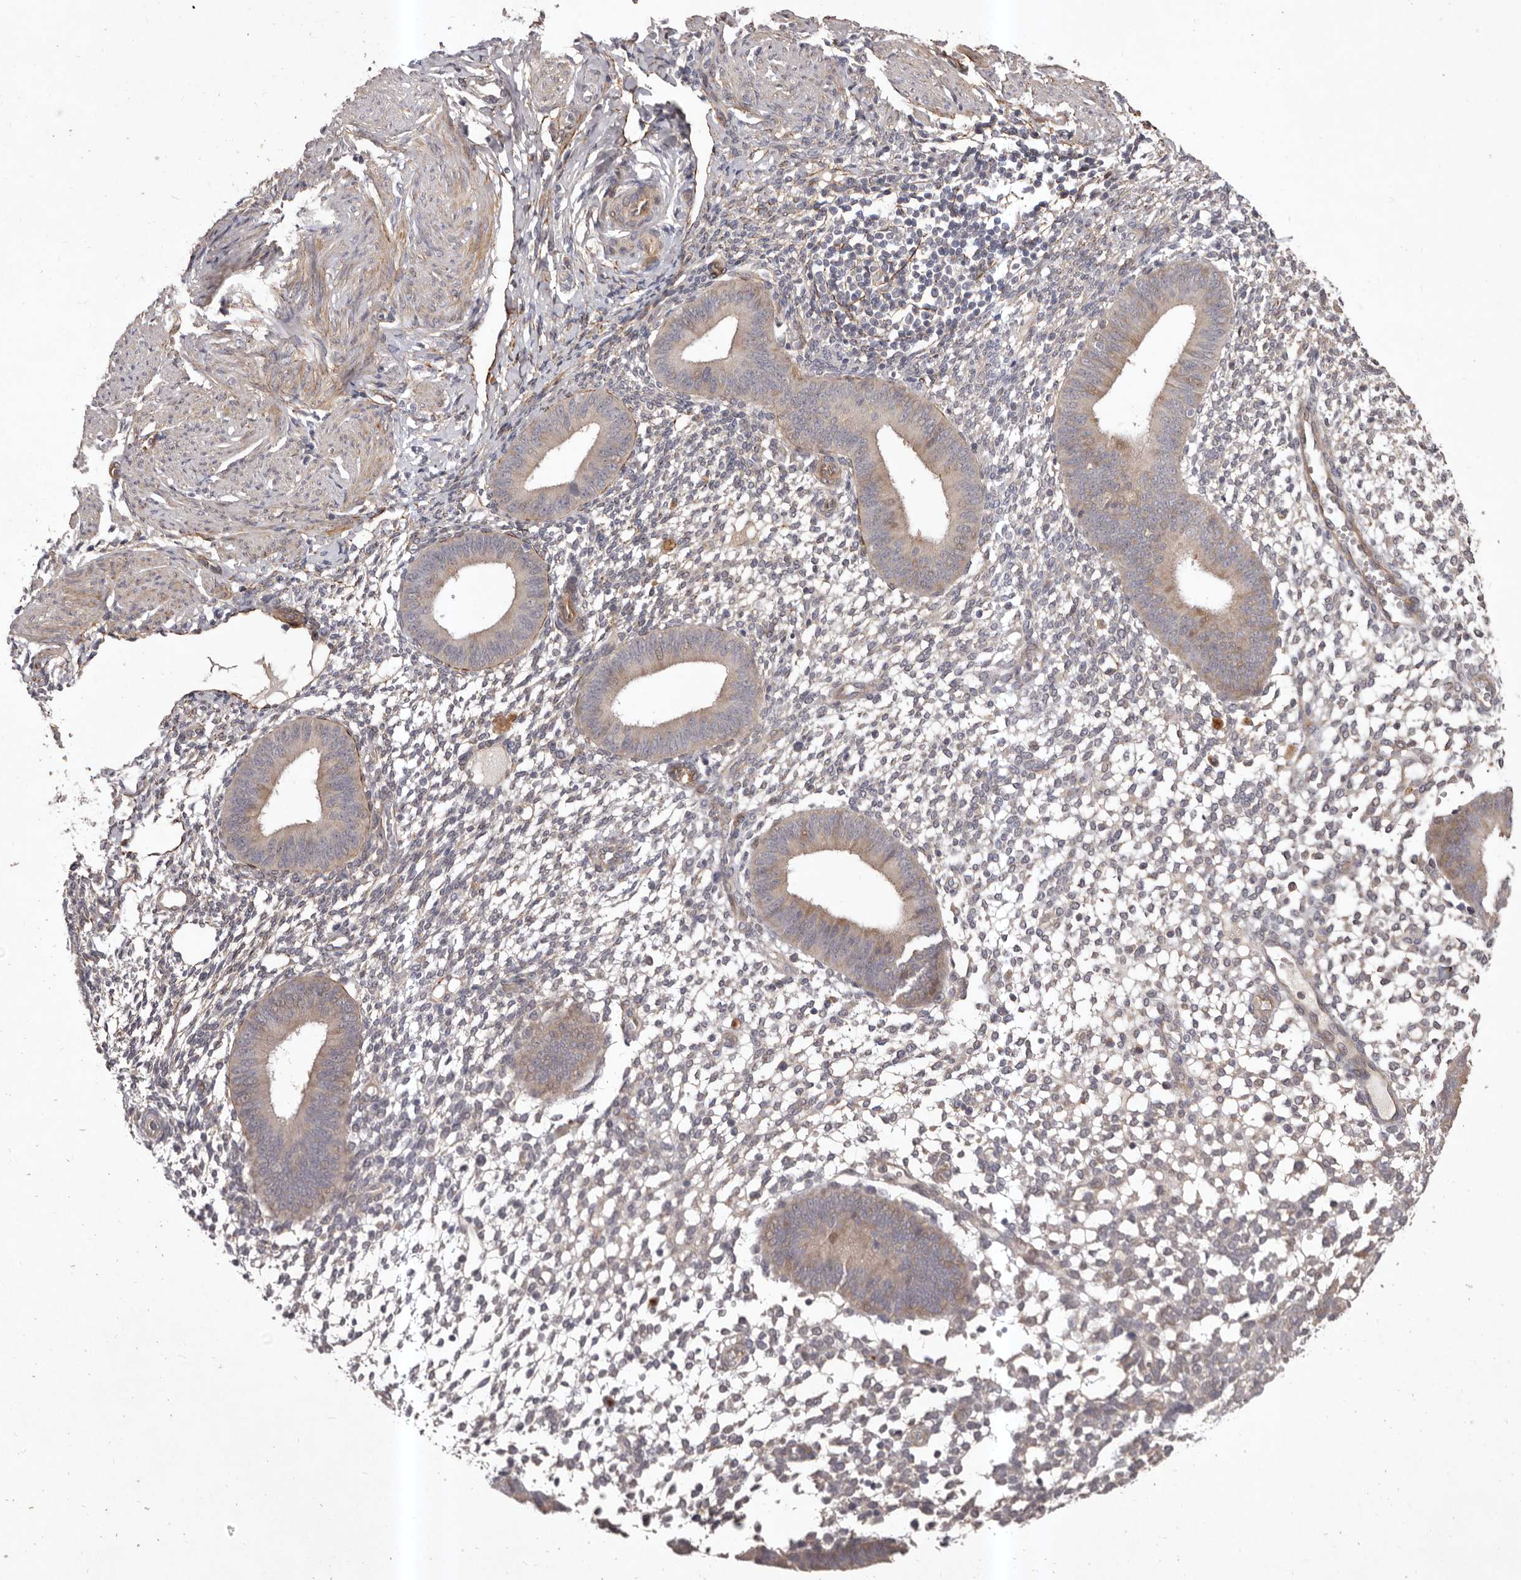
{"staining": {"intensity": "weak", "quantity": "<25%", "location": "cytoplasmic/membranous"}, "tissue": "endometrium", "cell_type": "Cells in endometrial stroma", "image_type": "normal", "snomed": [{"axis": "morphology", "description": "Normal tissue, NOS"}, {"axis": "topography", "description": "Uterus"}, {"axis": "topography", "description": "Endometrium"}], "caption": "An immunohistochemistry (IHC) micrograph of normal endometrium is shown. There is no staining in cells in endometrial stroma of endometrium.", "gene": "HBS1L", "patient": {"sex": "female", "age": 48}}